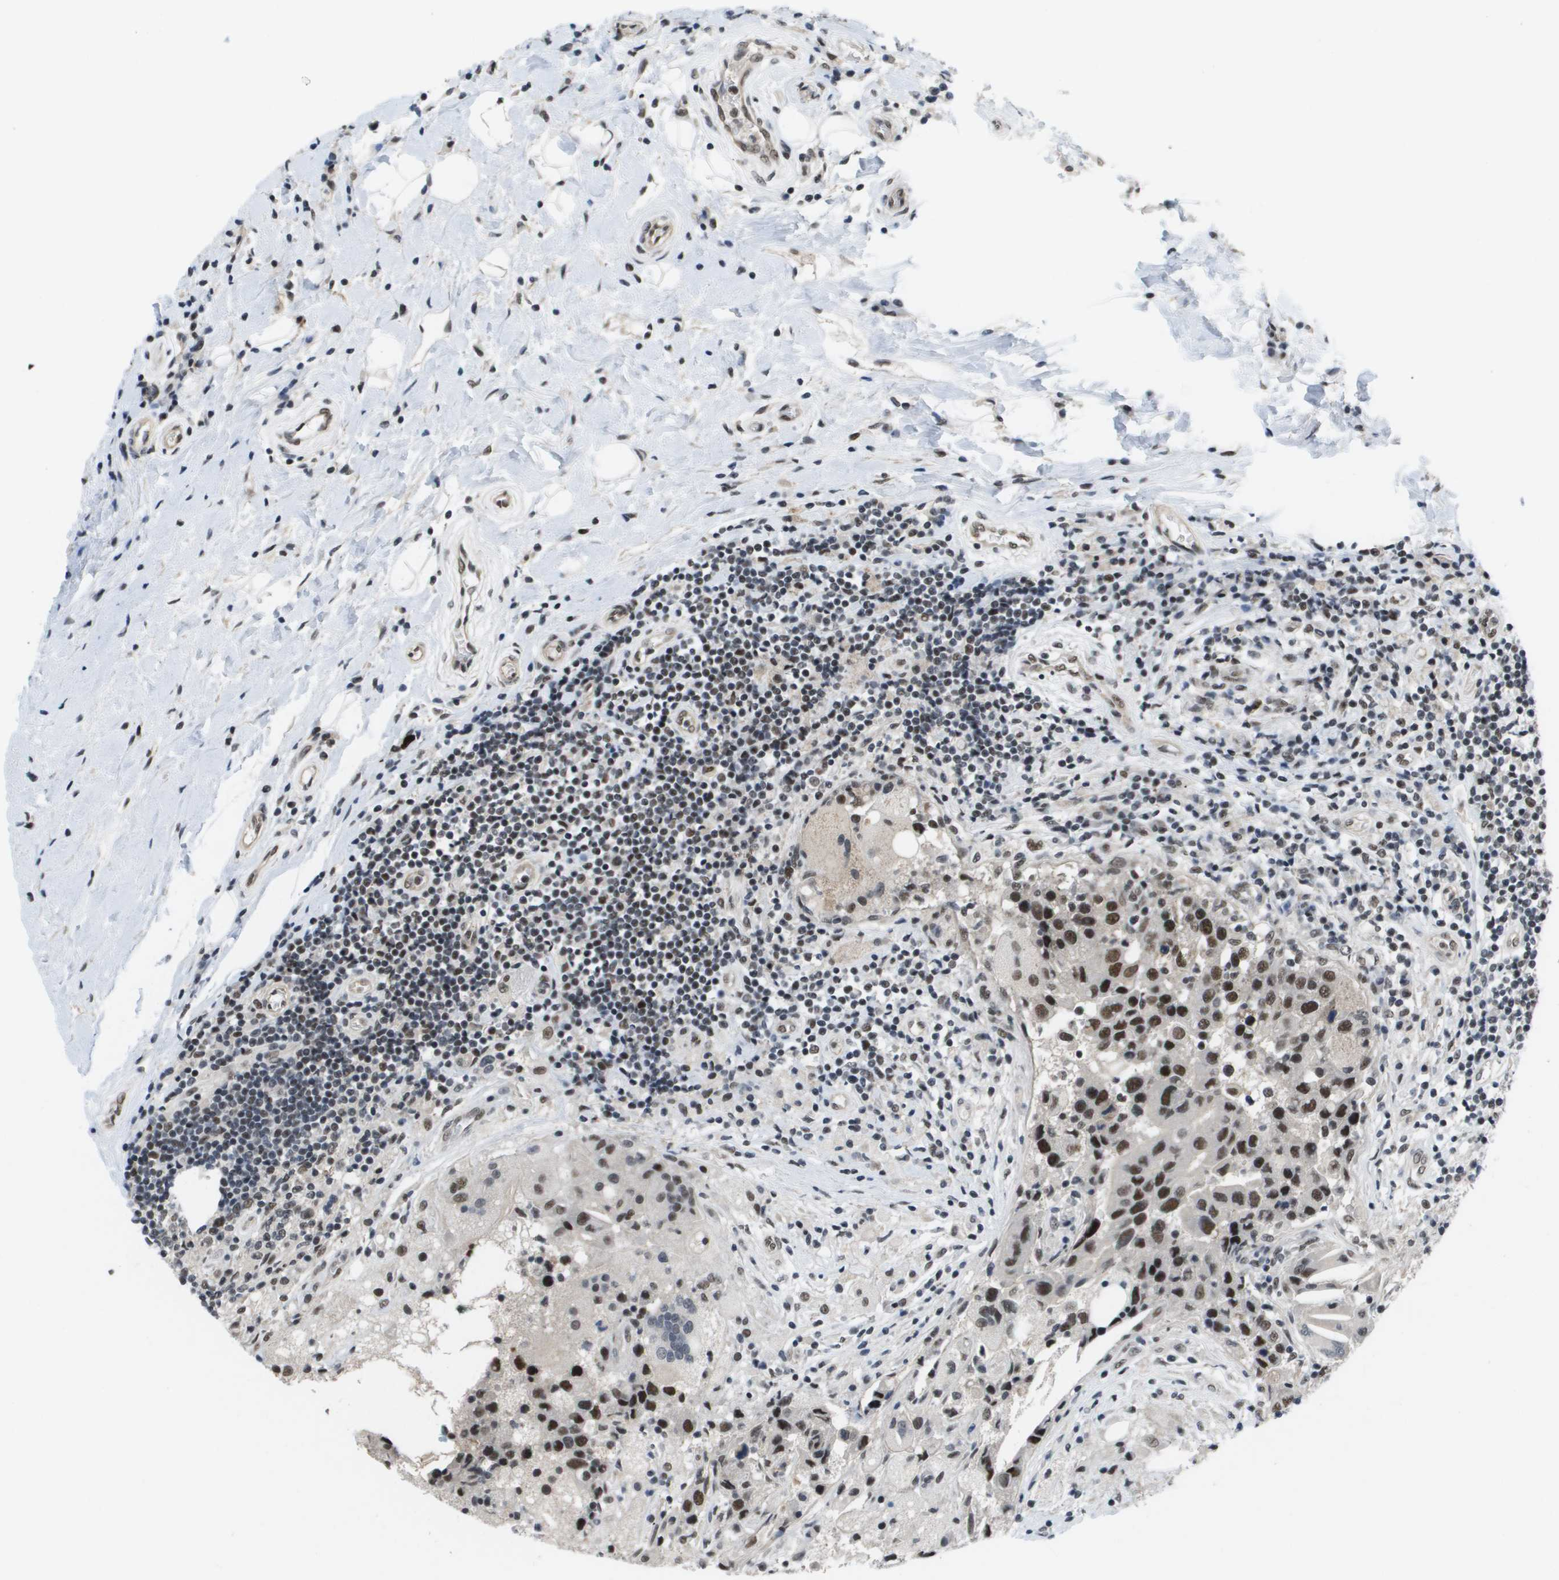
{"staining": {"intensity": "moderate", "quantity": ">75%", "location": "nuclear"}, "tissue": "breast cancer", "cell_type": "Tumor cells", "image_type": "cancer", "snomed": [{"axis": "morphology", "description": "Duct carcinoma"}, {"axis": "topography", "description": "Breast"}], "caption": "IHC histopathology image of neoplastic tissue: human invasive ductal carcinoma (breast) stained using immunohistochemistry shows medium levels of moderate protein expression localized specifically in the nuclear of tumor cells, appearing as a nuclear brown color.", "gene": "ISY1", "patient": {"sex": "female", "age": 27}}